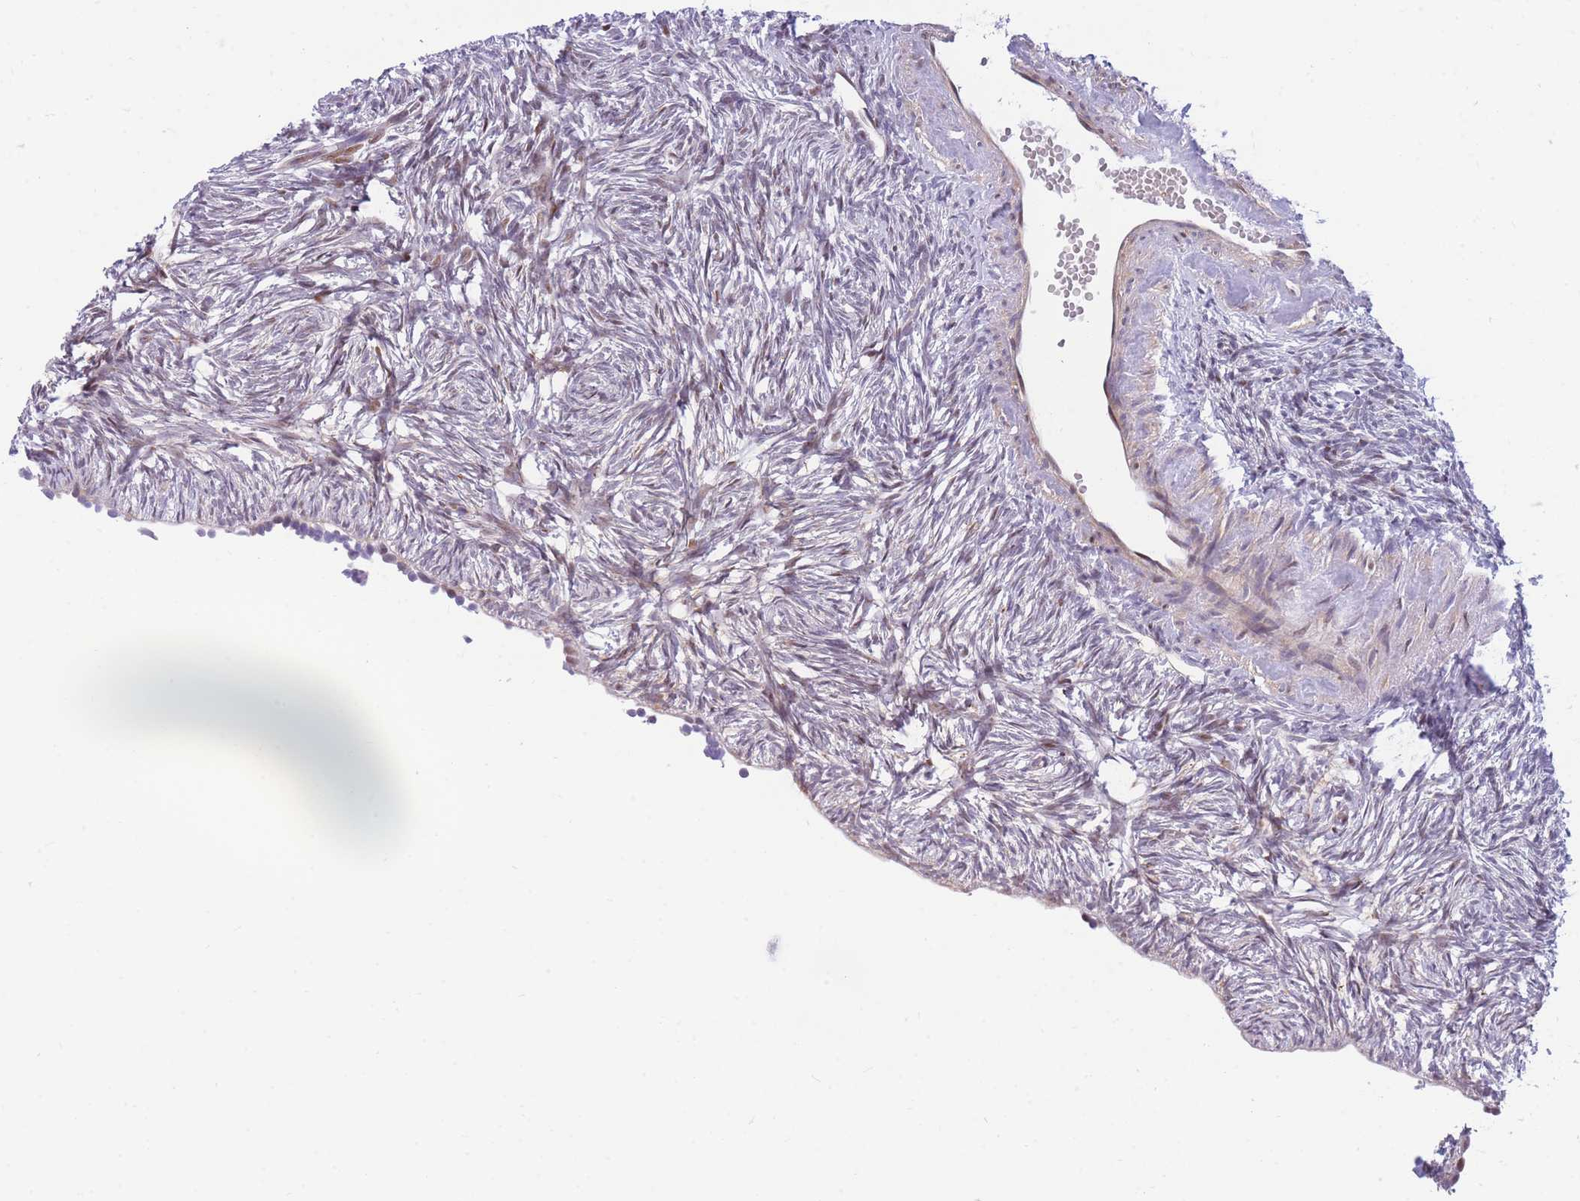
{"staining": {"intensity": "weak", "quantity": "25%-75%", "location": "nuclear"}, "tissue": "ovary", "cell_type": "Ovarian stroma cells", "image_type": "normal", "snomed": [{"axis": "morphology", "description": "Normal tissue, NOS"}, {"axis": "topography", "description": "Ovary"}], "caption": "Protein expression analysis of unremarkable ovary exhibits weak nuclear positivity in approximately 25%-75% of ovarian stroma cells. (brown staining indicates protein expression, while blue staining denotes nuclei).", "gene": "CRACD", "patient": {"sex": "female", "age": 51}}